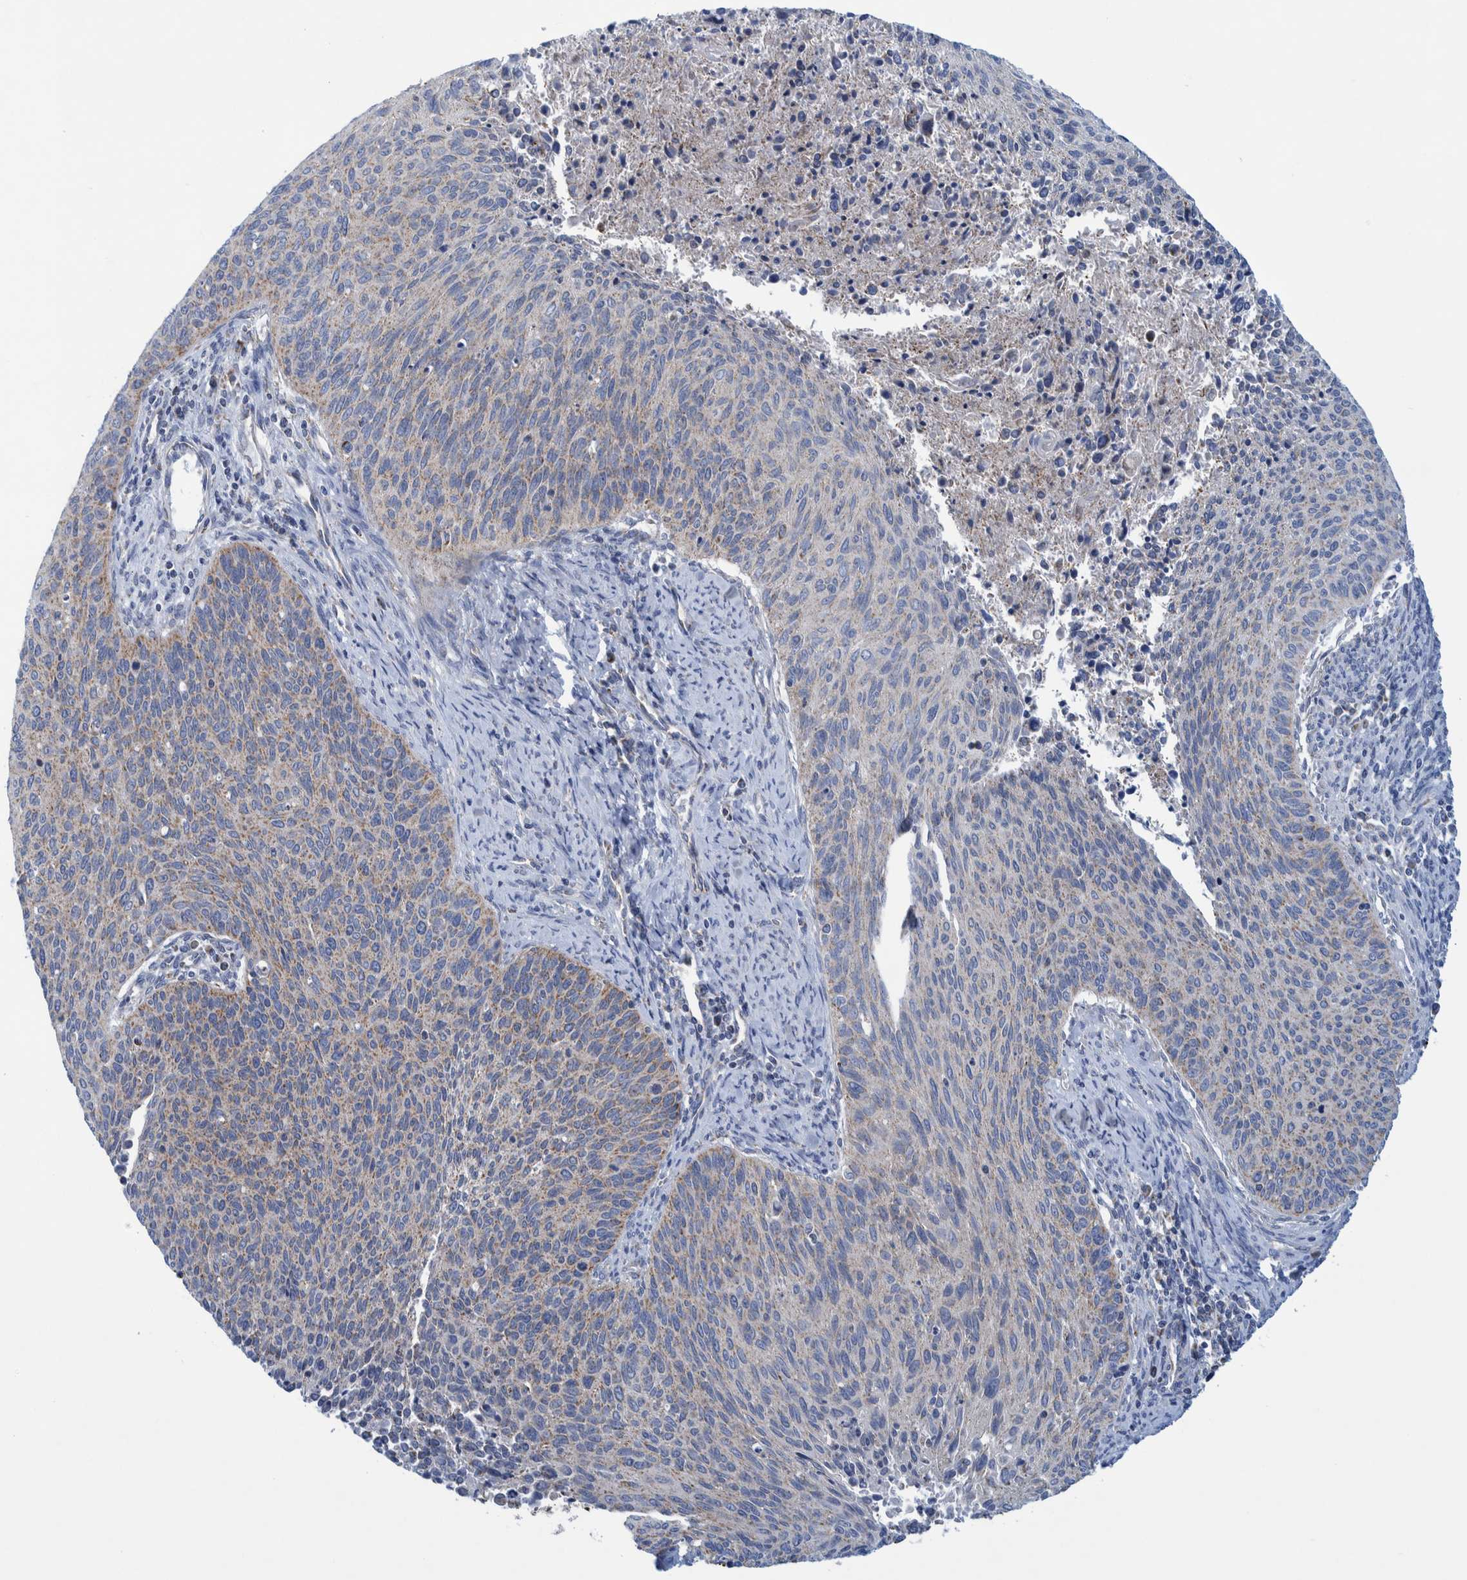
{"staining": {"intensity": "weak", "quantity": "<25%", "location": "cytoplasmic/membranous"}, "tissue": "cervical cancer", "cell_type": "Tumor cells", "image_type": "cancer", "snomed": [{"axis": "morphology", "description": "Squamous cell carcinoma, NOS"}, {"axis": "topography", "description": "Cervix"}], "caption": "There is no significant positivity in tumor cells of squamous cell carcinoma (cervical).", "gene": "MRPS7", "patient": {"sex": "female", "age": 55}}